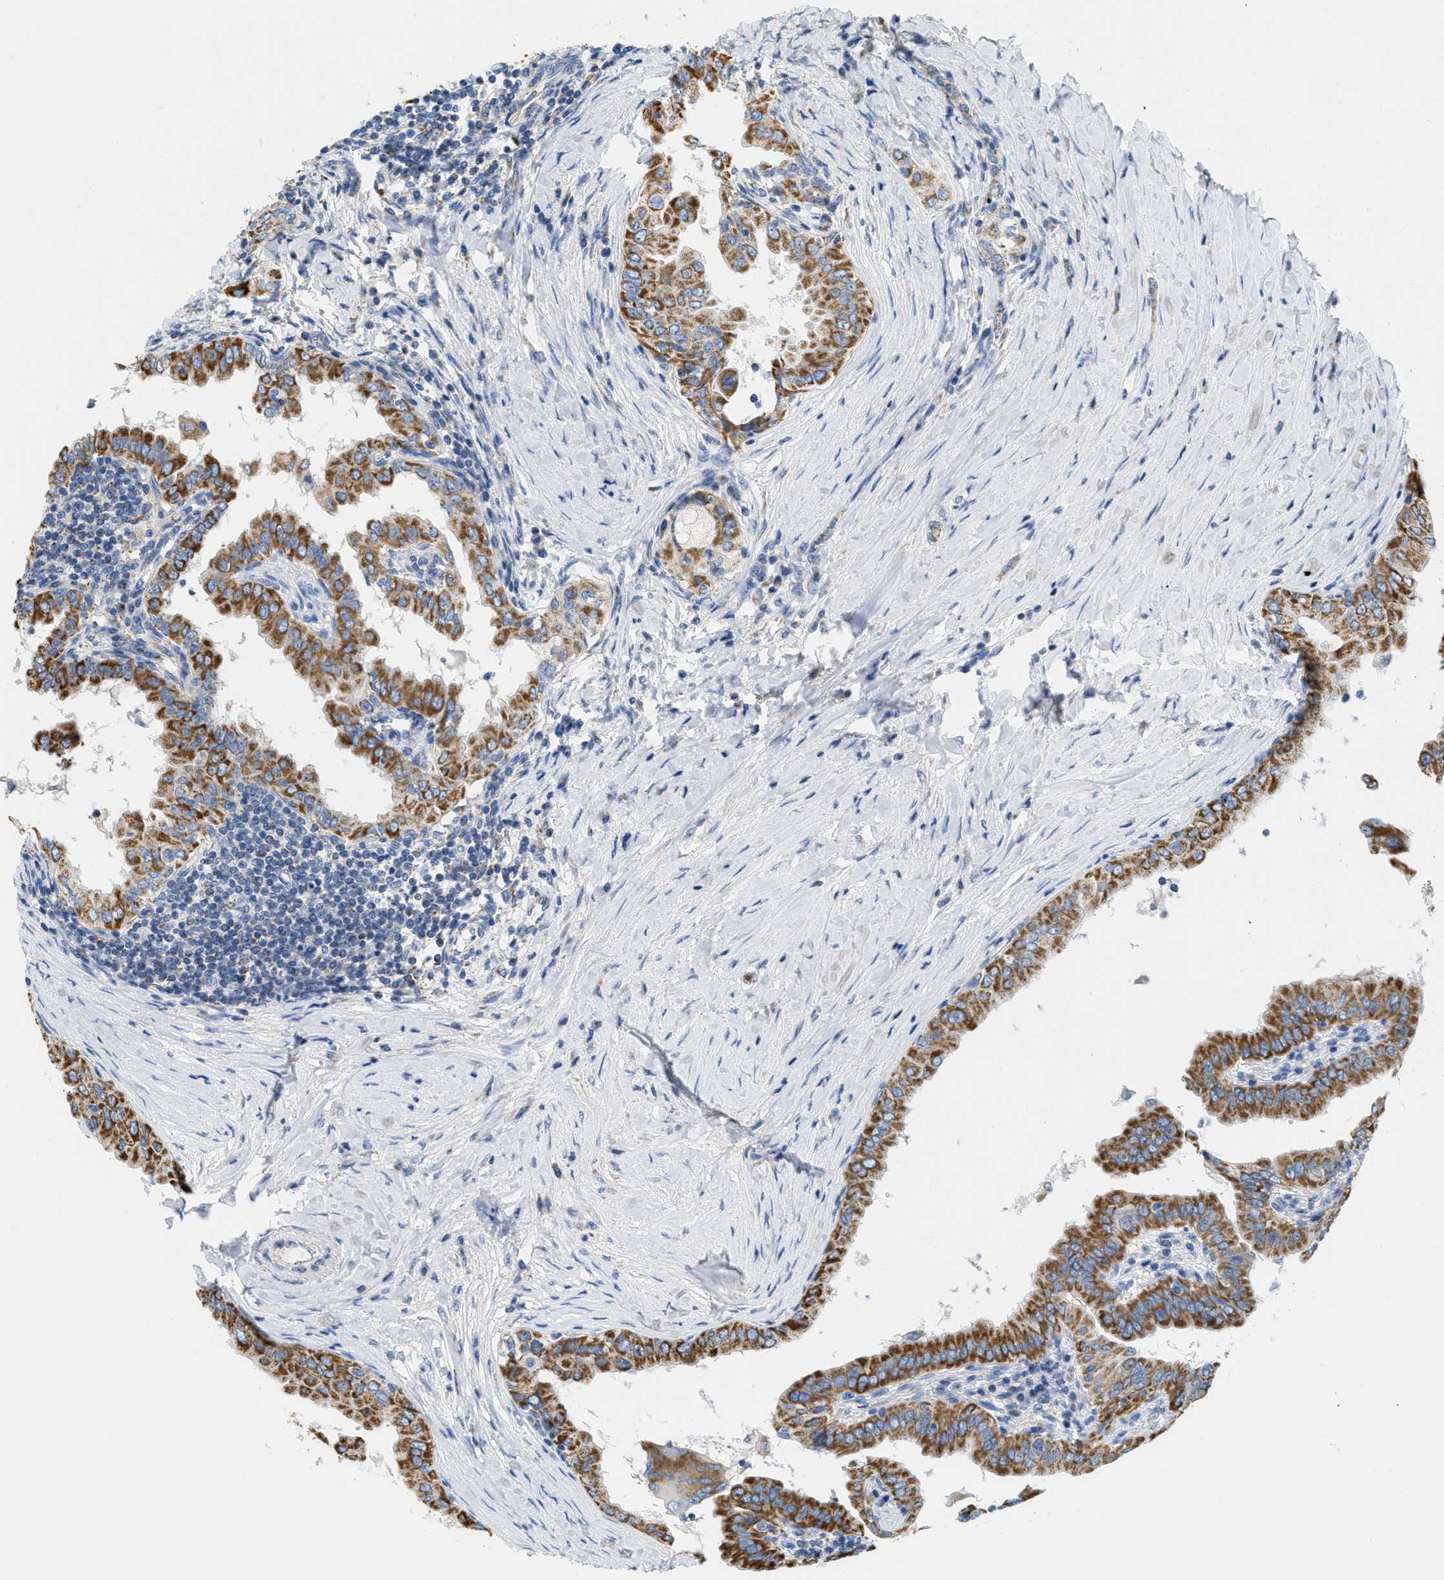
{"staining": {"intensity": "moderate", "quantity": ">75%", "location": "cytoplasmic/membranous"}, "tissue": "thyroid cancer", "cell_type": "Tumor cells", "image_type": "cancer", "snomed": [{"axis": "morphology", "description": "Papillary adenocarcinoma, NOS"}, {"axis": "topography", "description": "Thyroid gland"}], "caption": "Protein staining of thyroid papillary adenocarcinoma tissue reveals moderate cytoplasmic/membranous expression in about >75% of tumor cells. (DAB (3,3'-diaminobenzidine) IHC with brightfield microscopy, high magnification).", "gene": "KCNJ5", "patient": {"sex": "male", "age": 33}}